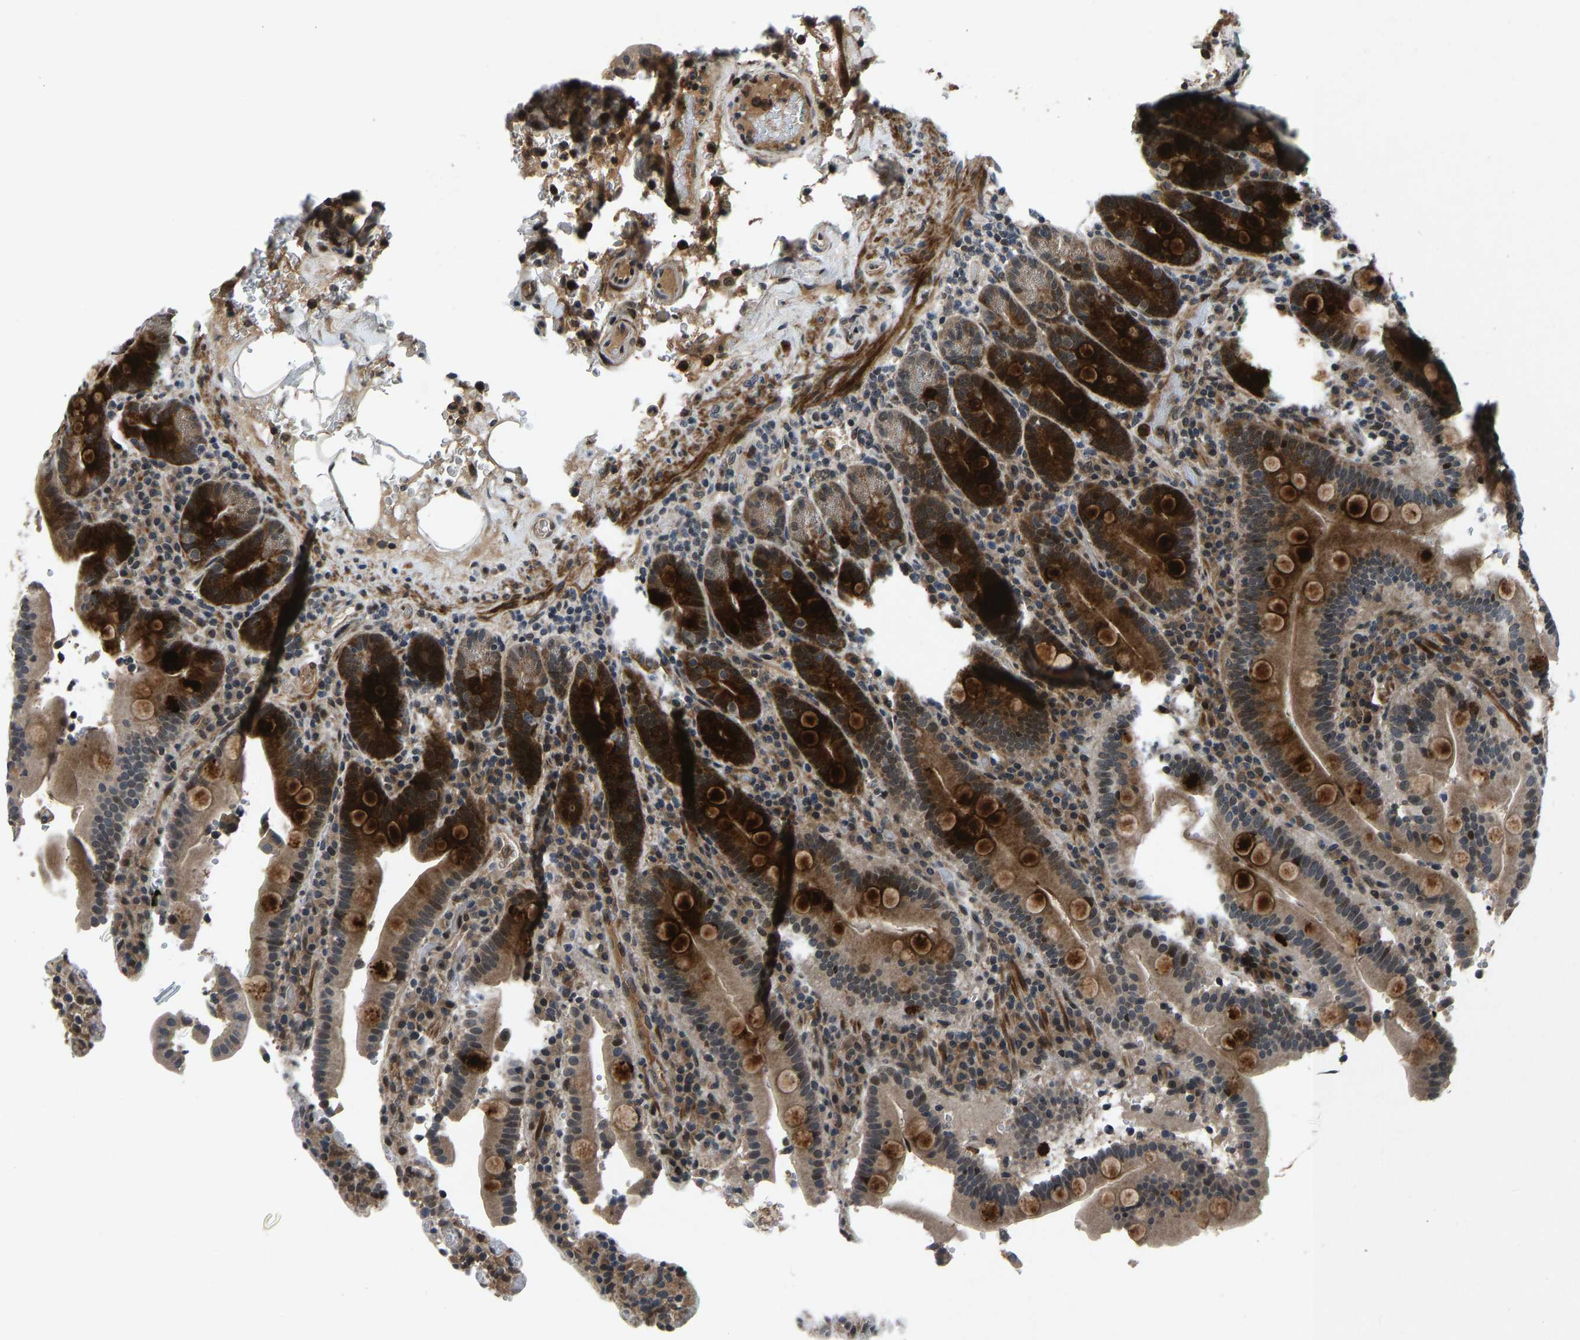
{"staining": {"intensity": "strong", "quantity": "25%-75%", "location": "cytoplasmic/membranous"}, "tissue": "duodenum", "cell_type": "Glandular cells", "image_type": "normal", "snomed": [{"axis": "morphology", "description": "Normal tissue, NOS"}, {"axis": "topography", "description": "Small intestine, NOS"}], "caption": "Immunohistochemistry (IHC) (DAB) staining of unremarkable duodenum demonstrates strong cytoplasmic/membranous protein expression in about 25%-75% of glandular cells.", "gene": "RLIM", "patient": {"sex": "female", "age": 71}}